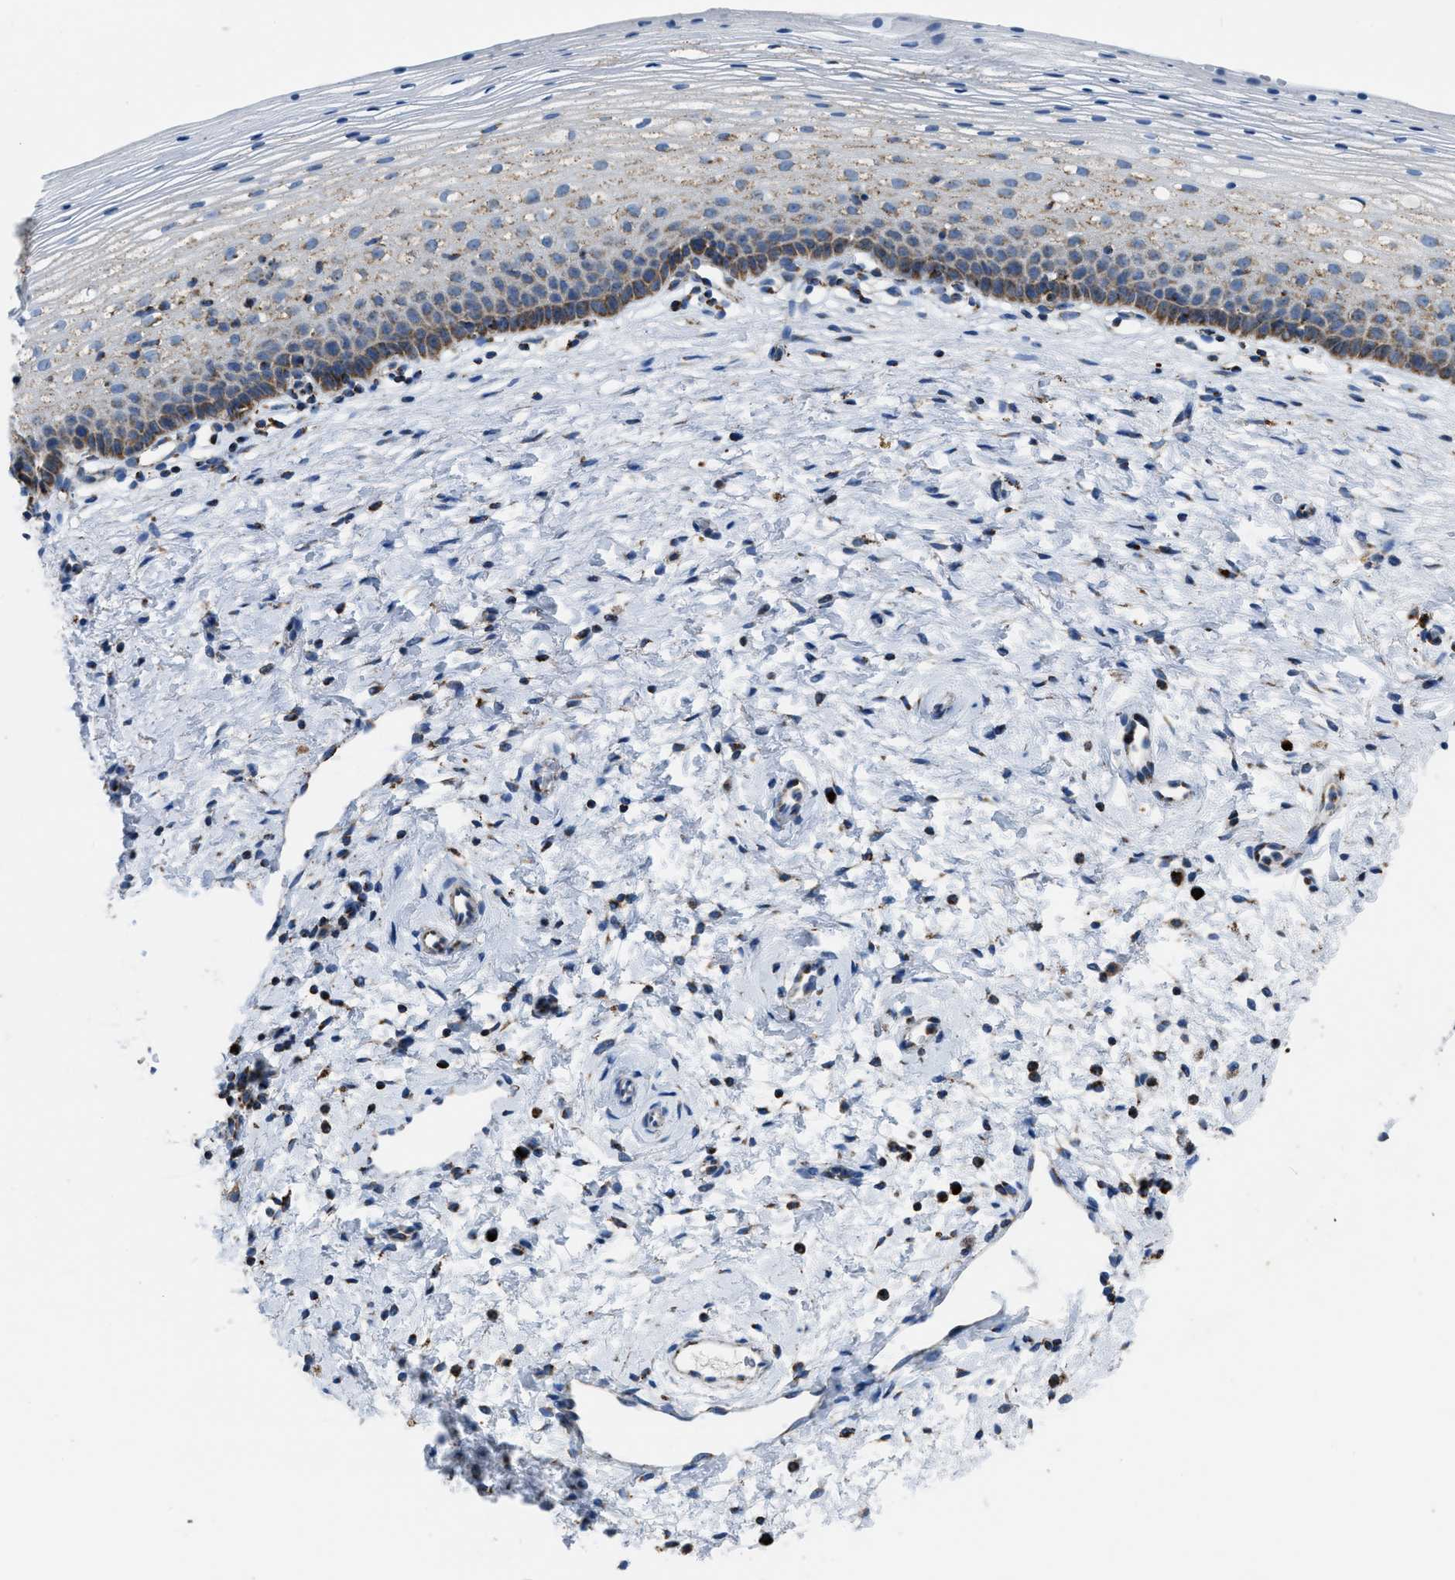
{"staining": {"intensity": "moderate", "quantity": ">75%", "location": "cytoplasmic/membranous"}, "tissue": "cervix", "cell_type": "Glandular cells", "image_type": "normal", "snomed": [{"axis": "morphology", "description": "Normal tissue, NOS"}, {"axis": "topography", "description": "Cervix"}], "caption": "Immunohistochemistry (IHC) photomicrograph of benign cervix: cervix stained using immunohistochemistry (IHC) displays medium levels of moderate protein expression localized specifically in the cytoplasmic/membranous of glandular cells, appearing as a cytoplasmic/membranous brown color.", "gene": "ETFB", "patient": {"sex": "female", "age": 72}}